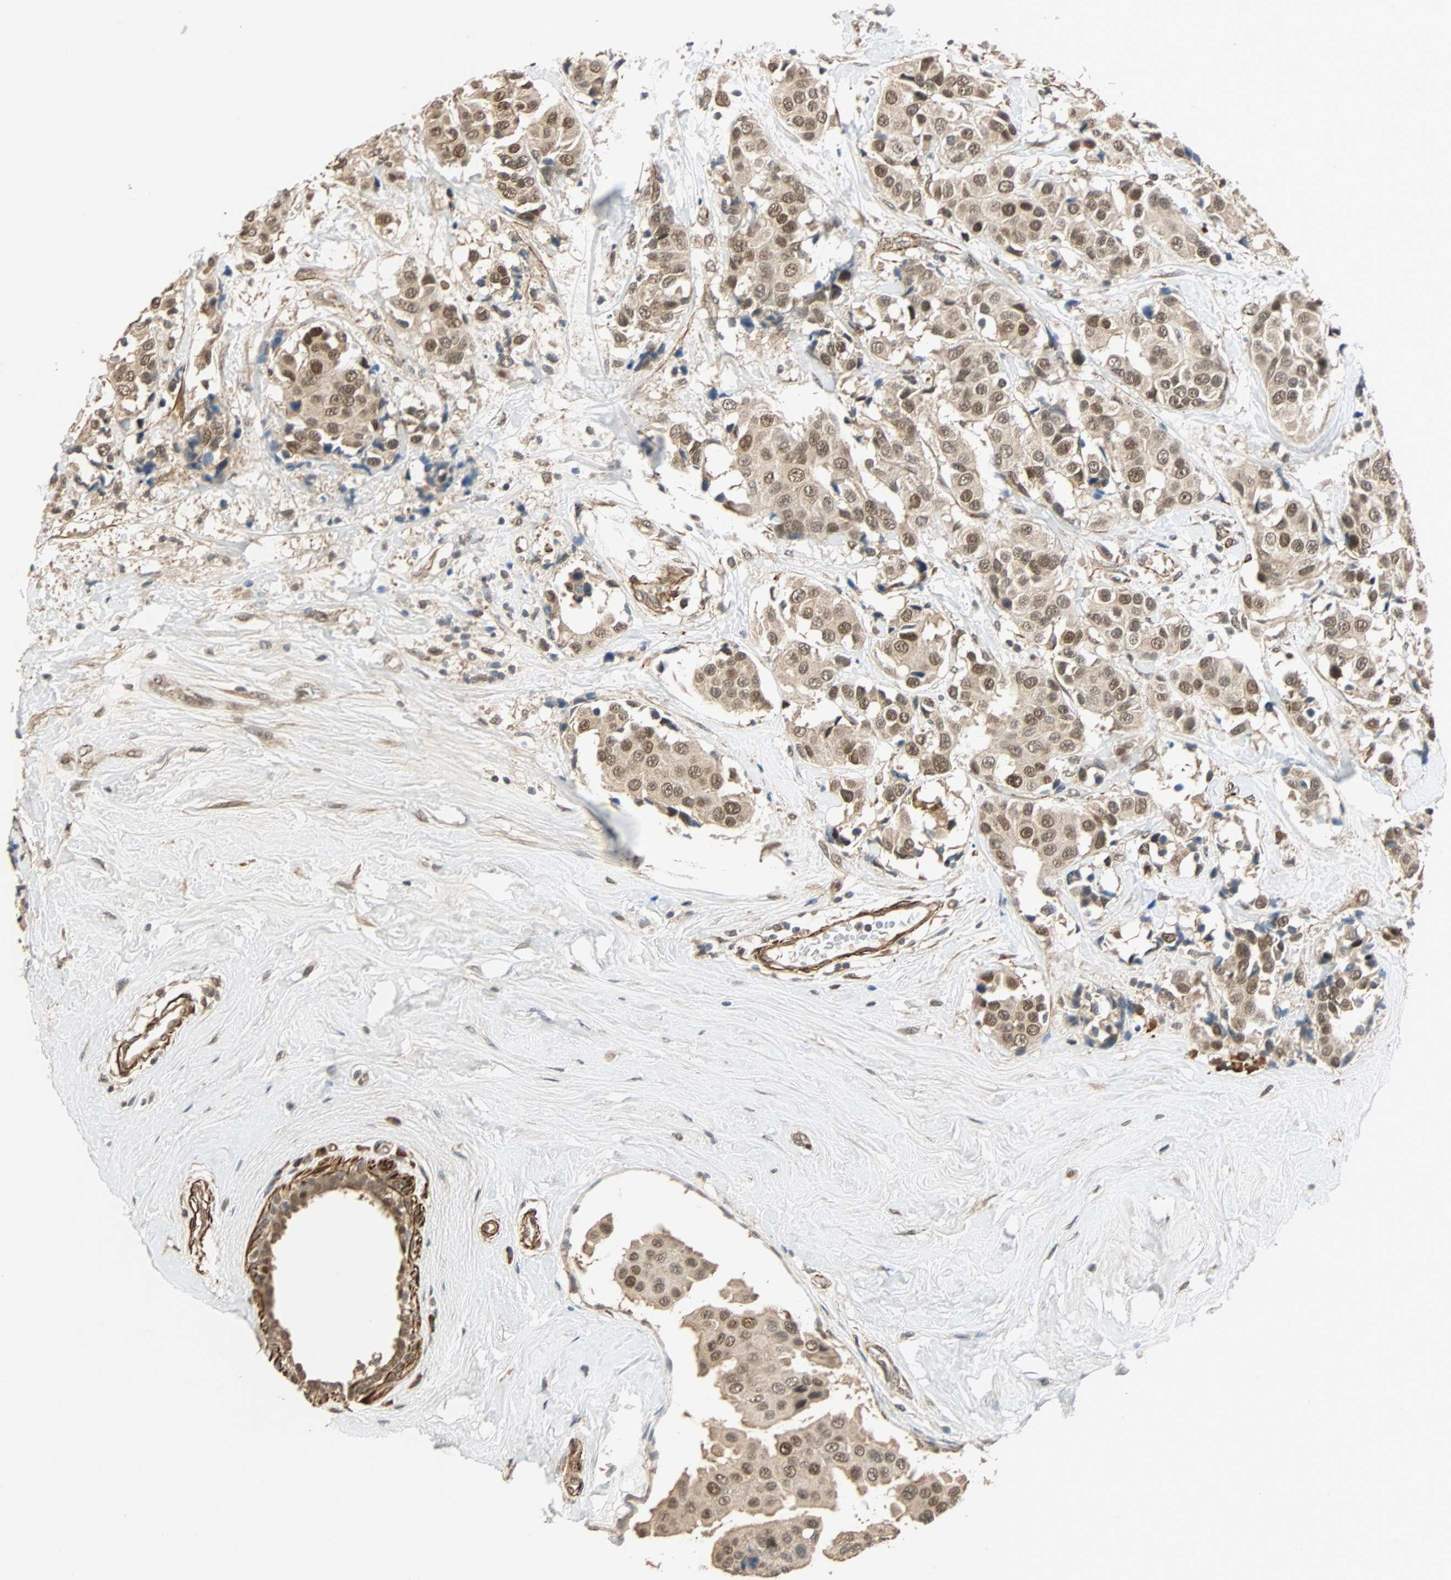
{"staining": {"intensity": "moderate", "quantity": ">75%", "location": "cytoplasmic/membranous,nuclear"}, "tissue": "breast cancer", "cell_type": "Tumor cells", "image_type": "cancer", "snomed": [{"axis": "morphology", "description": "Normal tissue, NOS"}, {"axis": "morphology", "description": "Duct carcinoma"}, {"axis": "topography", "description": "Breast"}], "caption": "Moderate cytoplasmic/membranous and nuclear expression for a protein is identified in about >75% of tumor cells of breast cancer using immunohistochemistry (IHC).", "gene": "QSER1", "patient": {"sex": "female", "age": 39}}